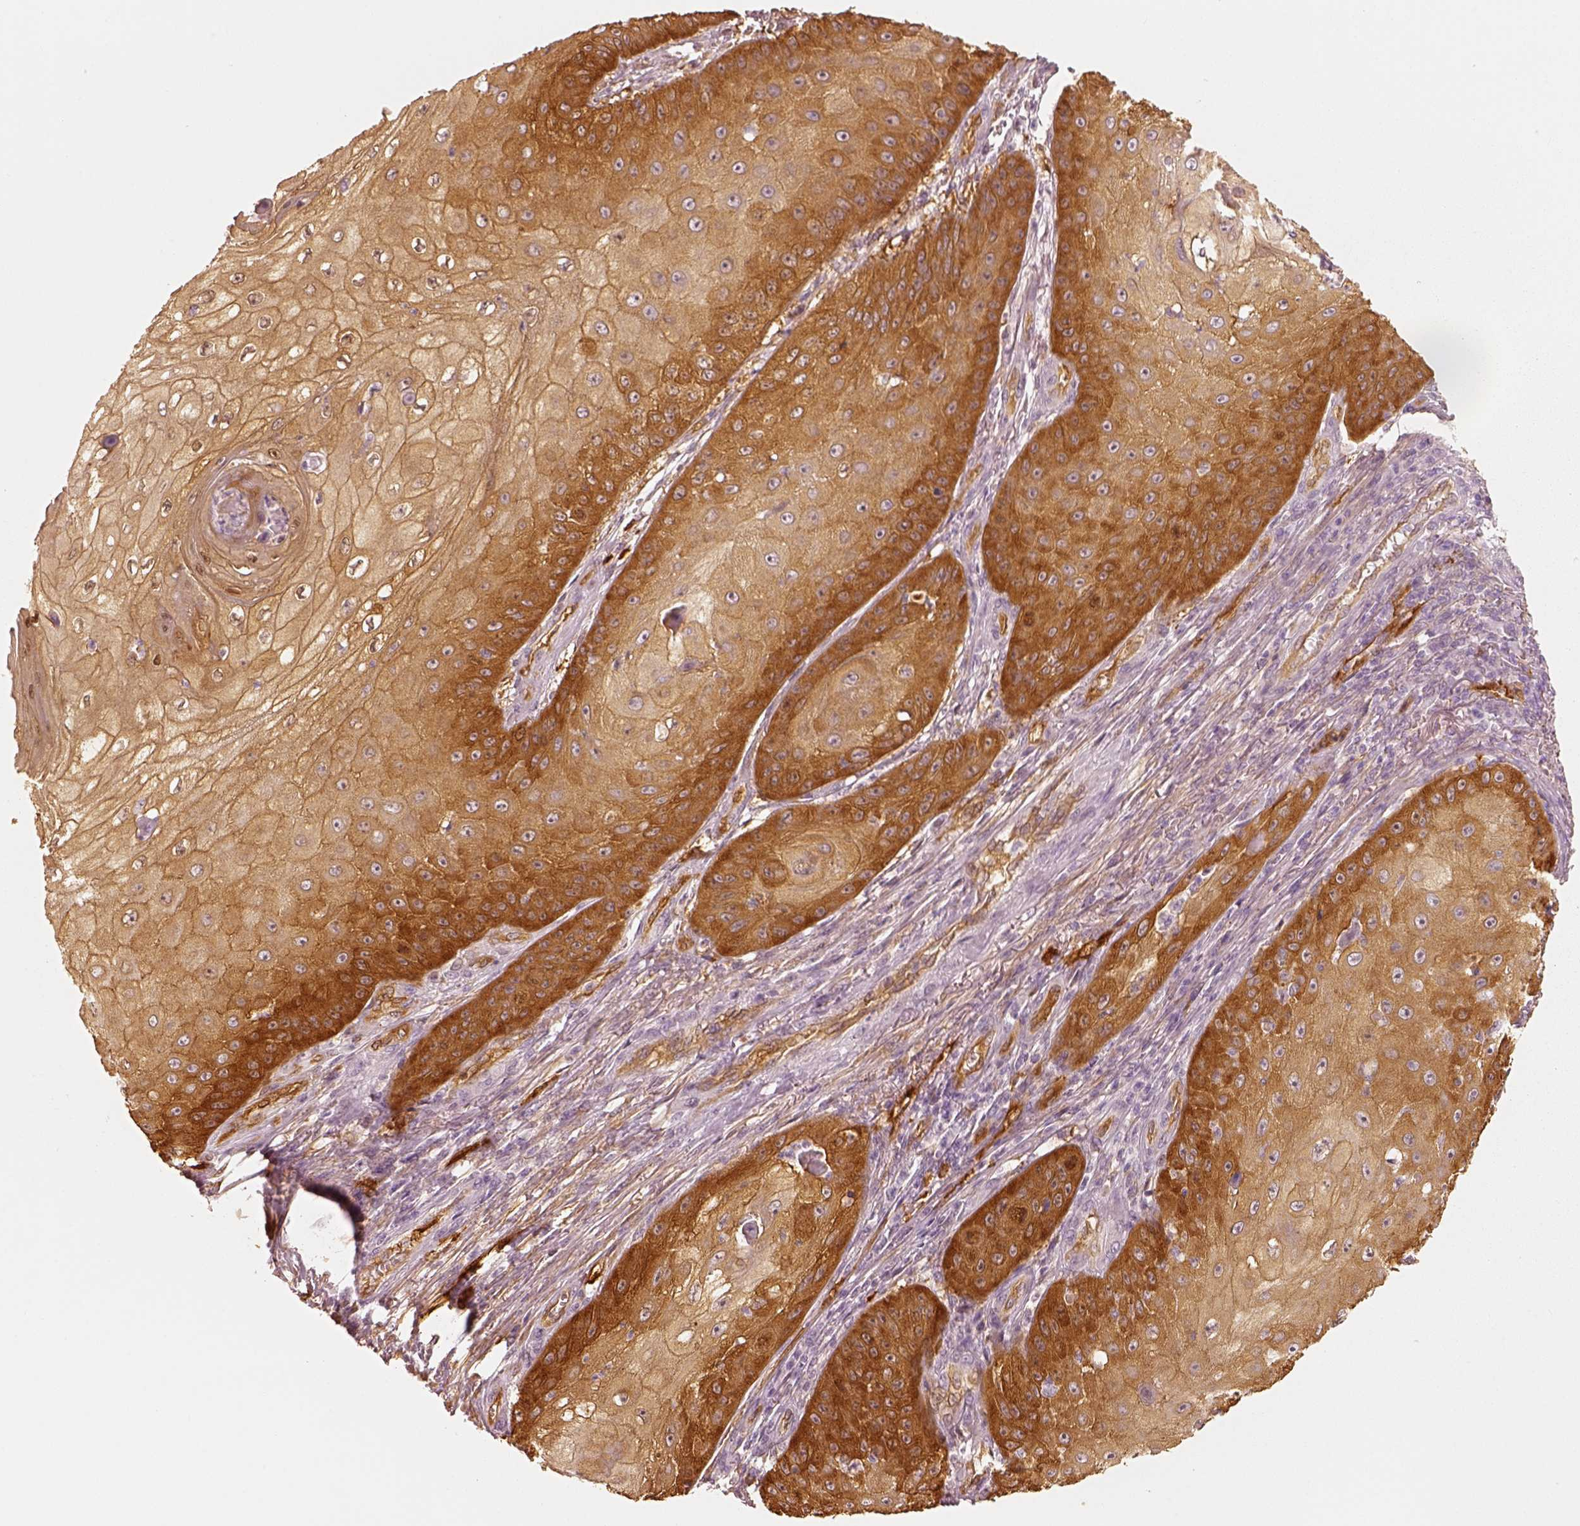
{"staining": {"intensity": "strong", "quantity": ">75%", "location": "cytoplasmic/membranous"}, "tissue": "skin cancer", "cell_type": "Tumor cells", "image_type": "cancer", "snomed": [{"axis": "morphology", "description": "Squamous cell carcinoma, NOS"}, {"axis": "topography", "description": "Skin"}], "caption": "Immunohistochemical staining of squamous cell carcinoma (skin) demonstrates high levels of strong cytoplasmic/membranous protein staining in approximately >75% of tumor cells.", "gene": "FSCN1", "patient": {"sex": "male", "age": 70}}